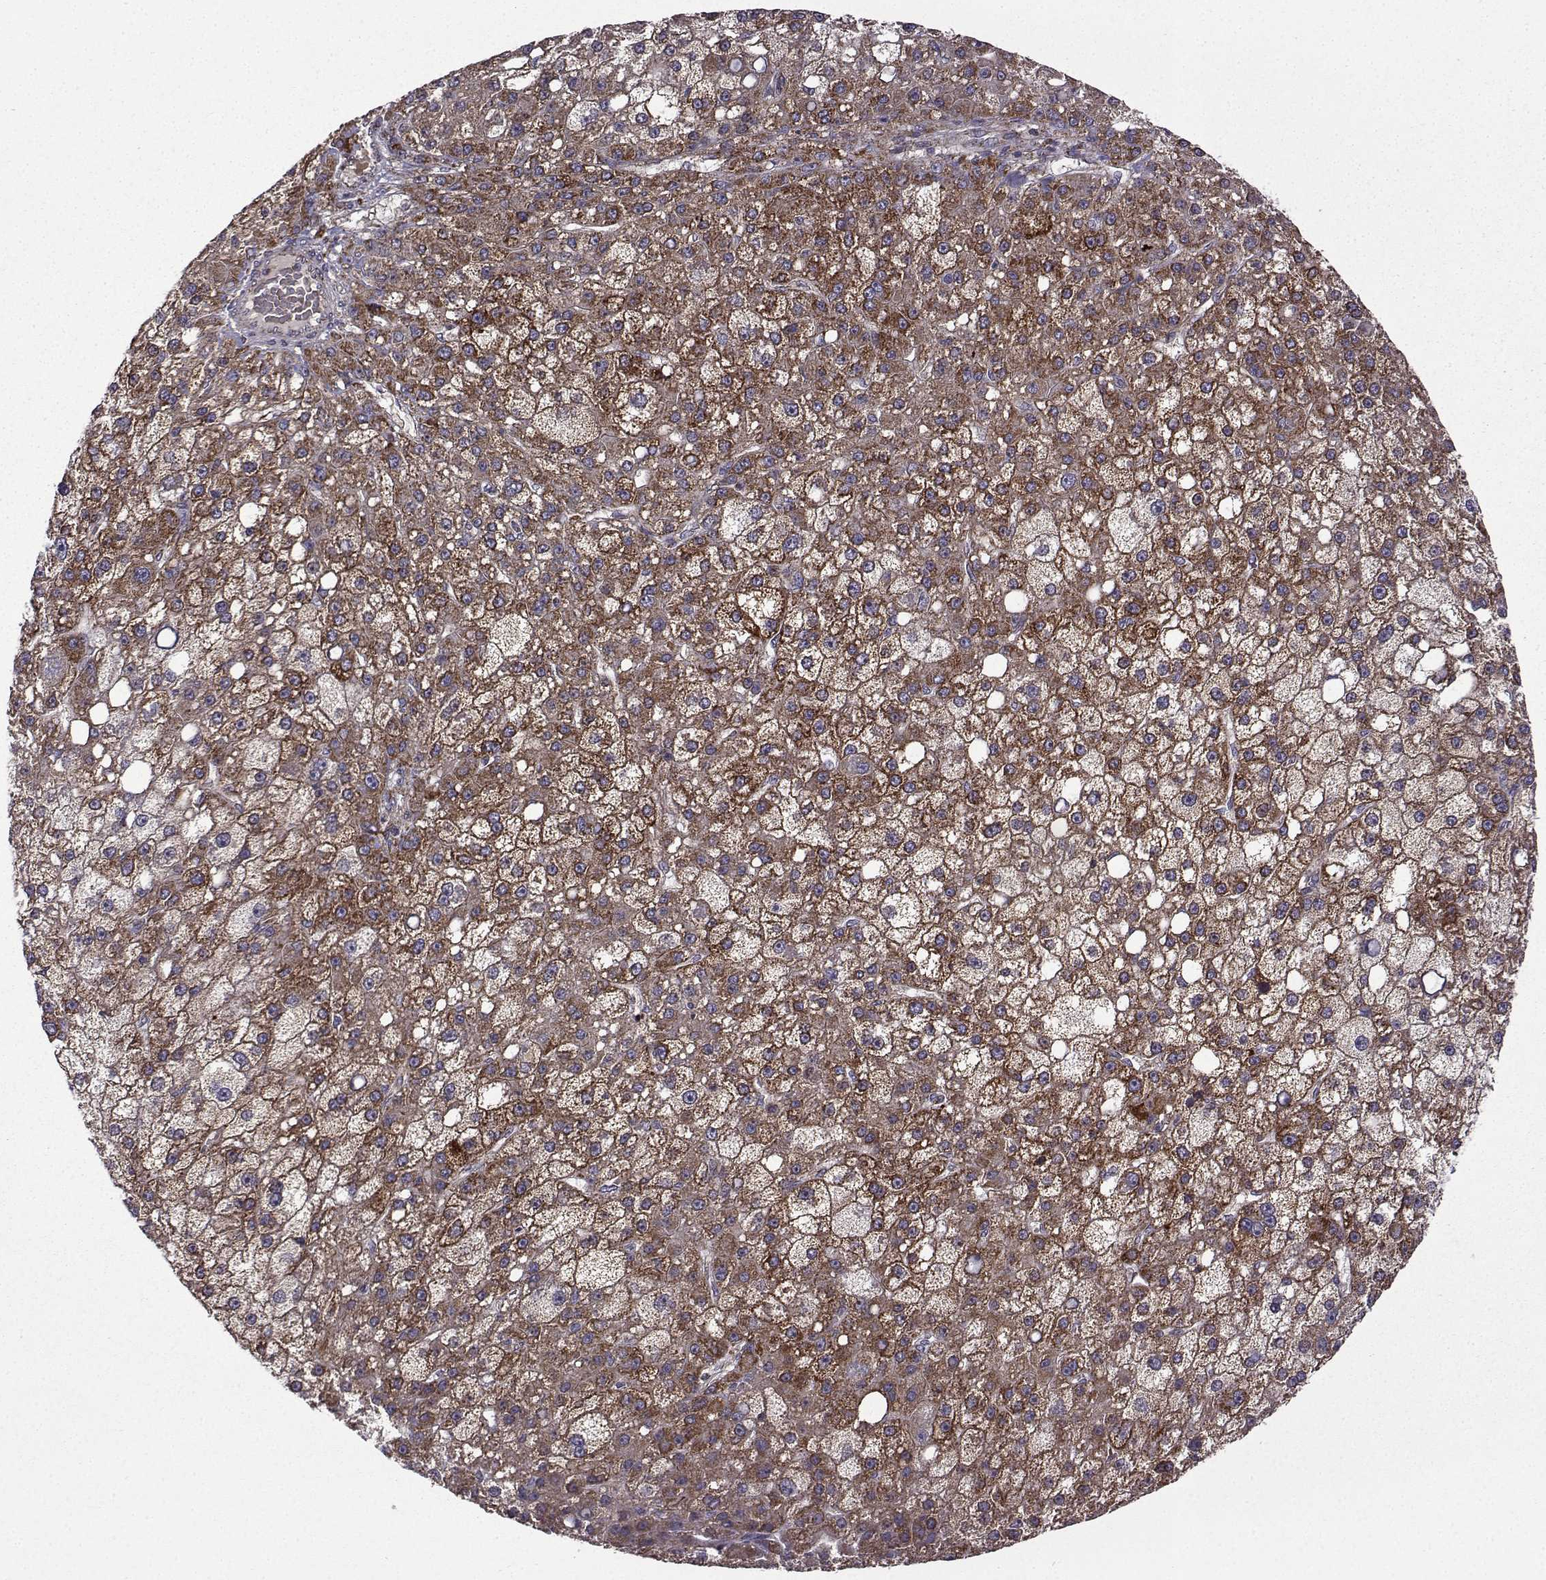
{"staining": {"intensity": "moderate", "quantity": "25%-75%", "location": "cytoplasmic/membranous"}, "tissue": "liver cancer", "cell_type": "Tumor cells", "image_type": "cancer", "snomed": [{"axis": "morphology", "description": "Carcinoma, Hepatocellular, NOS"}, {"axis": "topography", "description": "Liver"}], "caption": "Protein analysis of hepatocellular carcinoma (liver) tissue demonstrates moderate cytoplasmic/membranous expression in approximately 25%-75% of tumor cells.", "gene": "TAB2", "patient": {"sex": "male", "age": 67}}